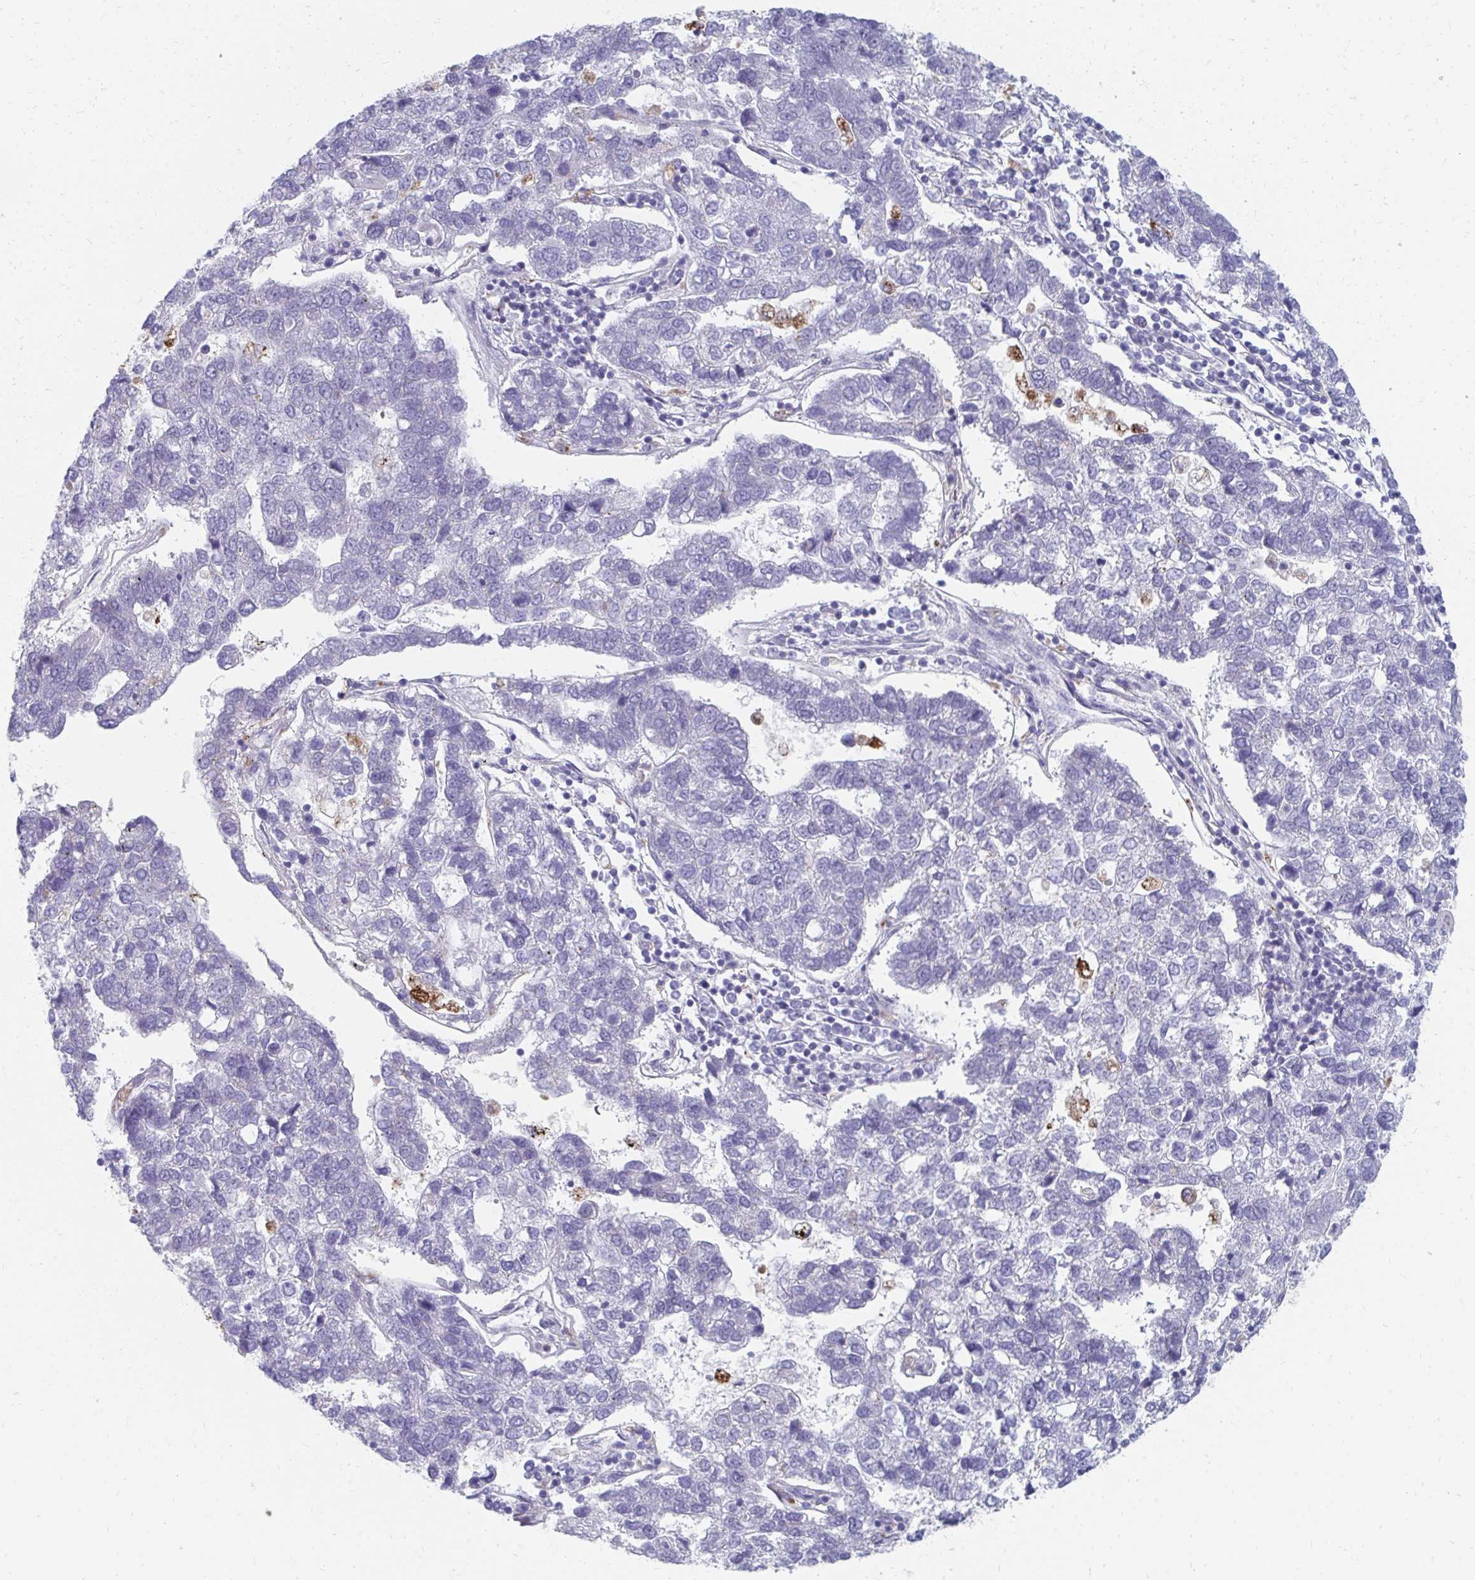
{"staining": {"intensity": "negative", "quantity": "none", "location": "none"}, "tissue": "pancreatic cancer", "cell_type": "Tumor cells", "image_type": "cancer", "snomed": [{"axis": "morphology", "description": "Adenocarcinoma, NOS"}, {"axis": "topography", "description": "Pancreas"}], "caption": "A high-resolution photomicrograph shows IHC staining of pancreatic cancer (adenocarcinoma), which demonstrates no significant expression in tumor cells.", "gene": "PABIR3", "patient": {"sex": "female", "age": 61}}